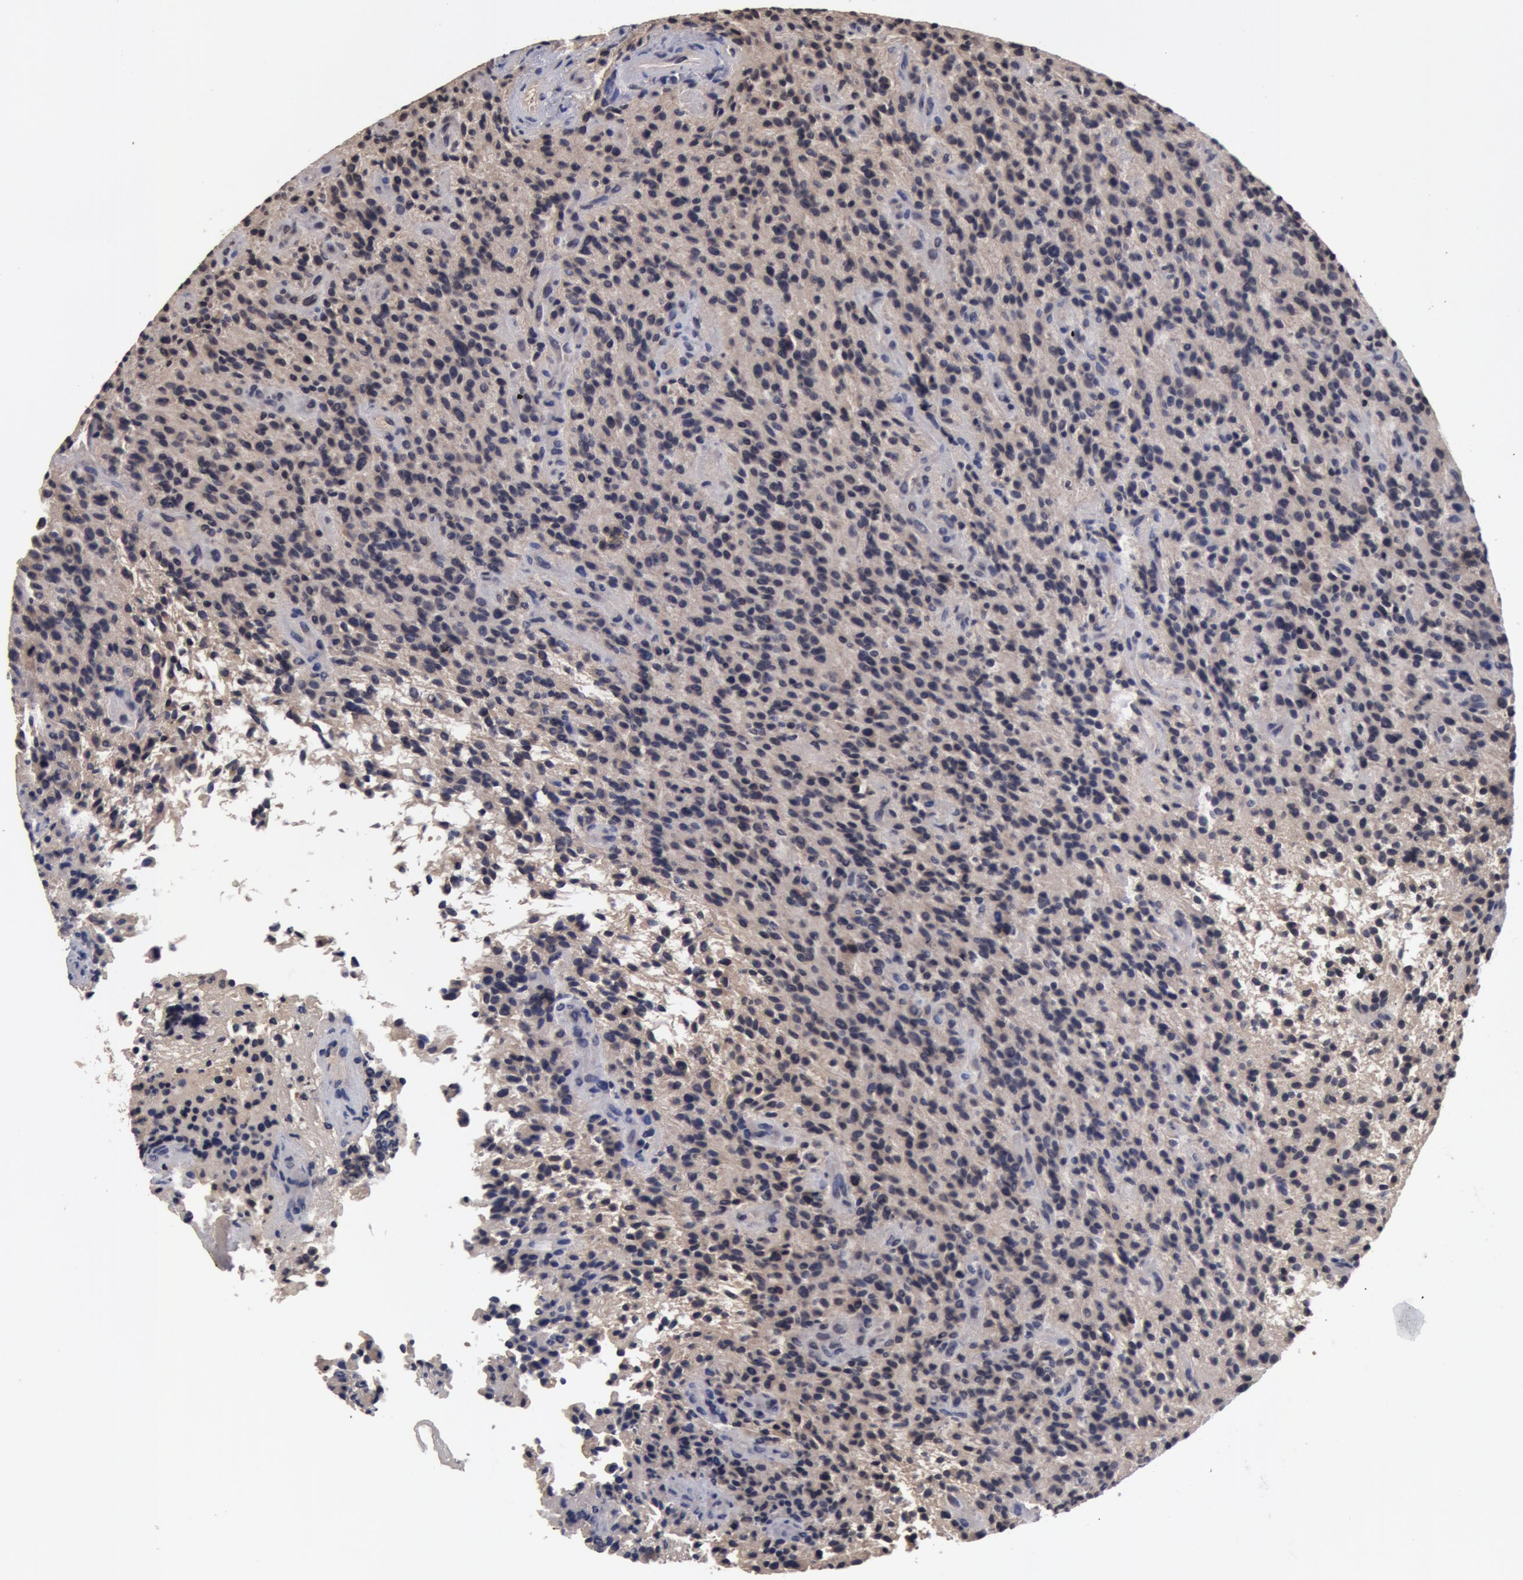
{"staining": {"intensity": "weak", "quantity": ">75%", "location": "cytoplasmic/membranous"}, "tissue": "glioma", "cell_type": "Tumor cells", "image_type": "cancer", "snomed": [{"axis": "morphology", "description": "Glioma, malignant, High grade"}, {"axis": "topography", "description": "Brain"}], "caption": "Human glioma stained for a protein (brown) shows weak cytoplasmic/membranous positive expression in about >75% of tumor cells.", "gene": "BCHE", "patient": {"sex": "female", "age": 13}}